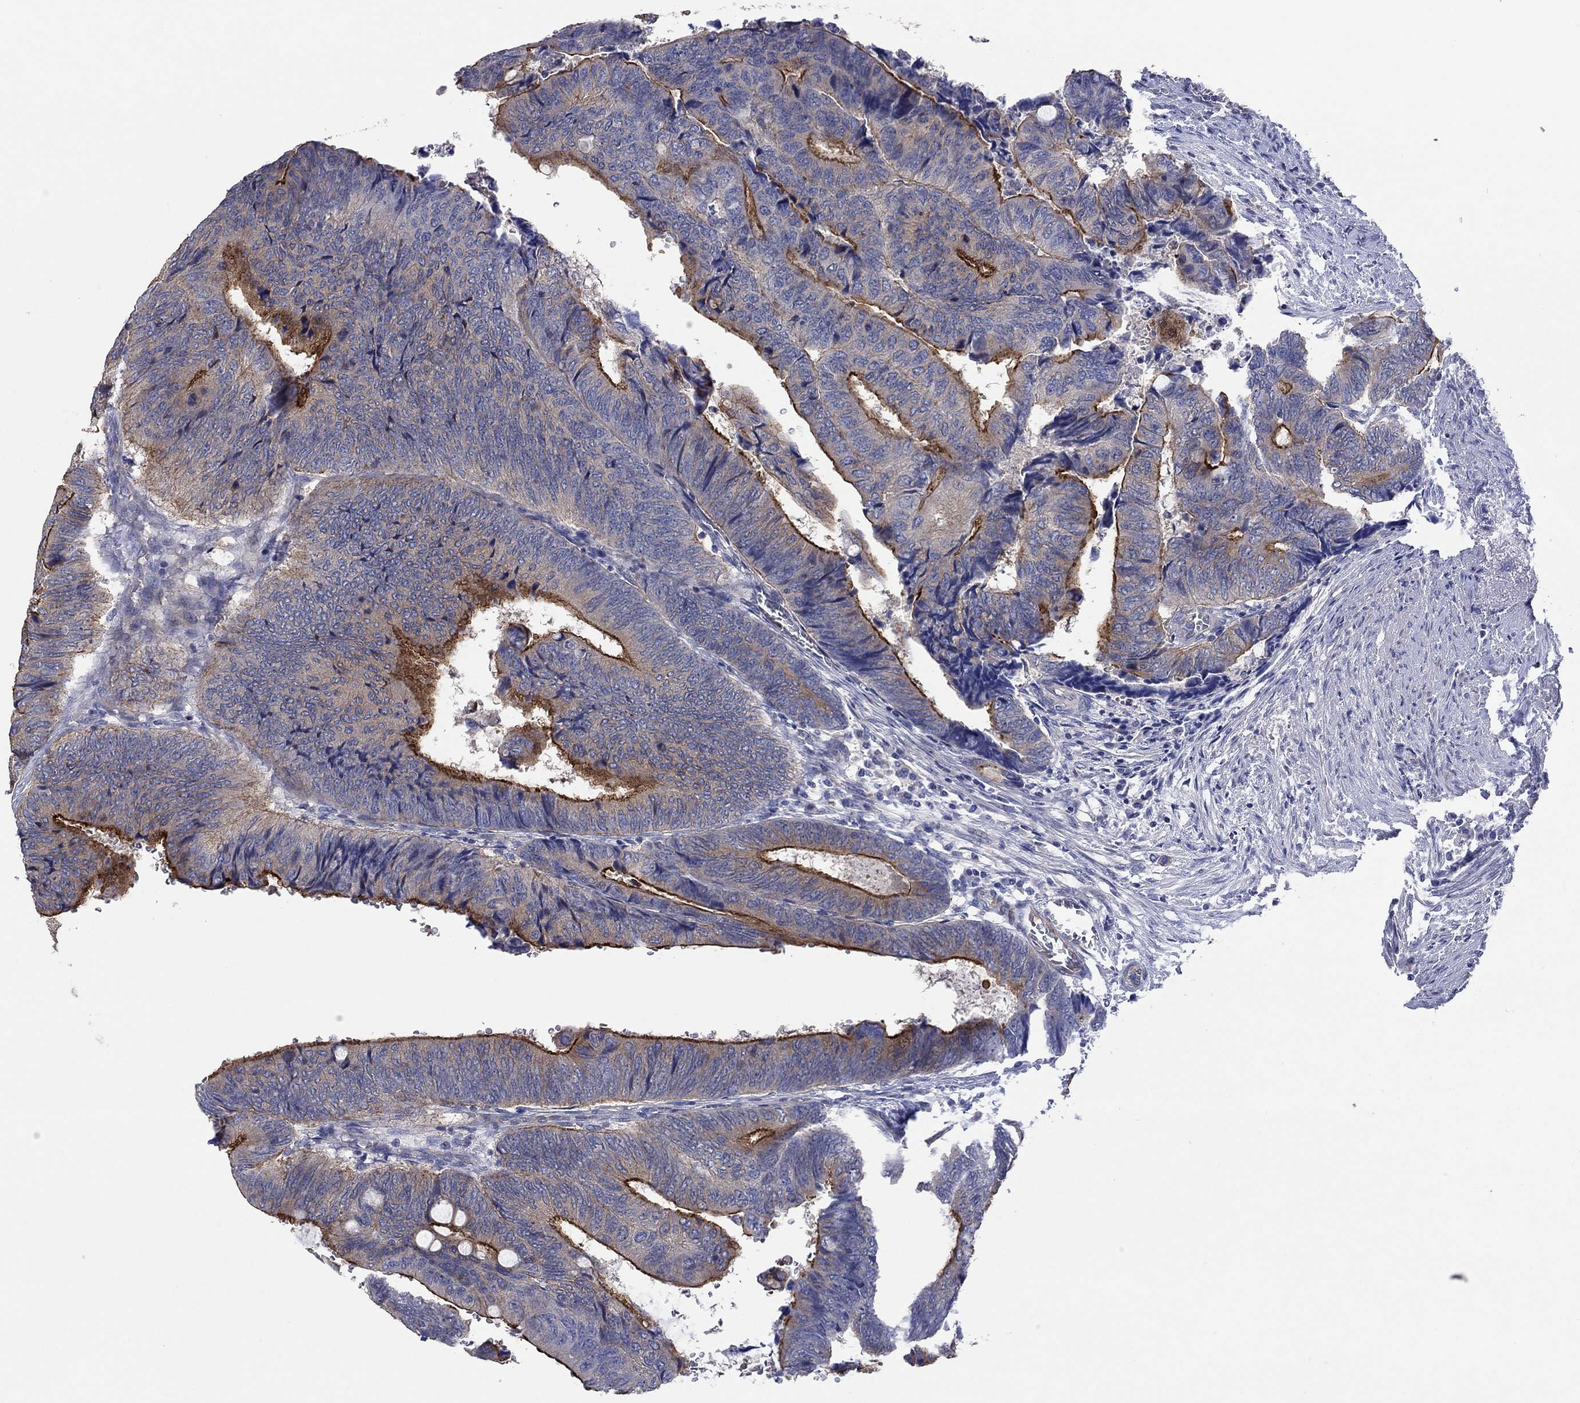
{"staining": {"intensity": "strong", "quantity": "<25%", "location": "cytoplasmic/membranous"}, "tissue": "colorectal cancer", "cell_type": "Tumor cells", "image_type": "cancer", "snomed": [{"axis": "morphology", "description": "Normal tissue, NOS"}, {"axis": "morphology", "description": "Adenocarcinoma, NOS"}, {"axis": "topography", "description": "Rectum"}, {"axis": "topography", "description": "Peripheral nerve tissue"}], "caption": "Strong cytoplasmic/membranous expression for a protein is identified in about <25% of tumor cells of colorectal adenocarcinoma using IHC.", "gene": "TPRN", "patient": {"sex": "male", "age": 92}}